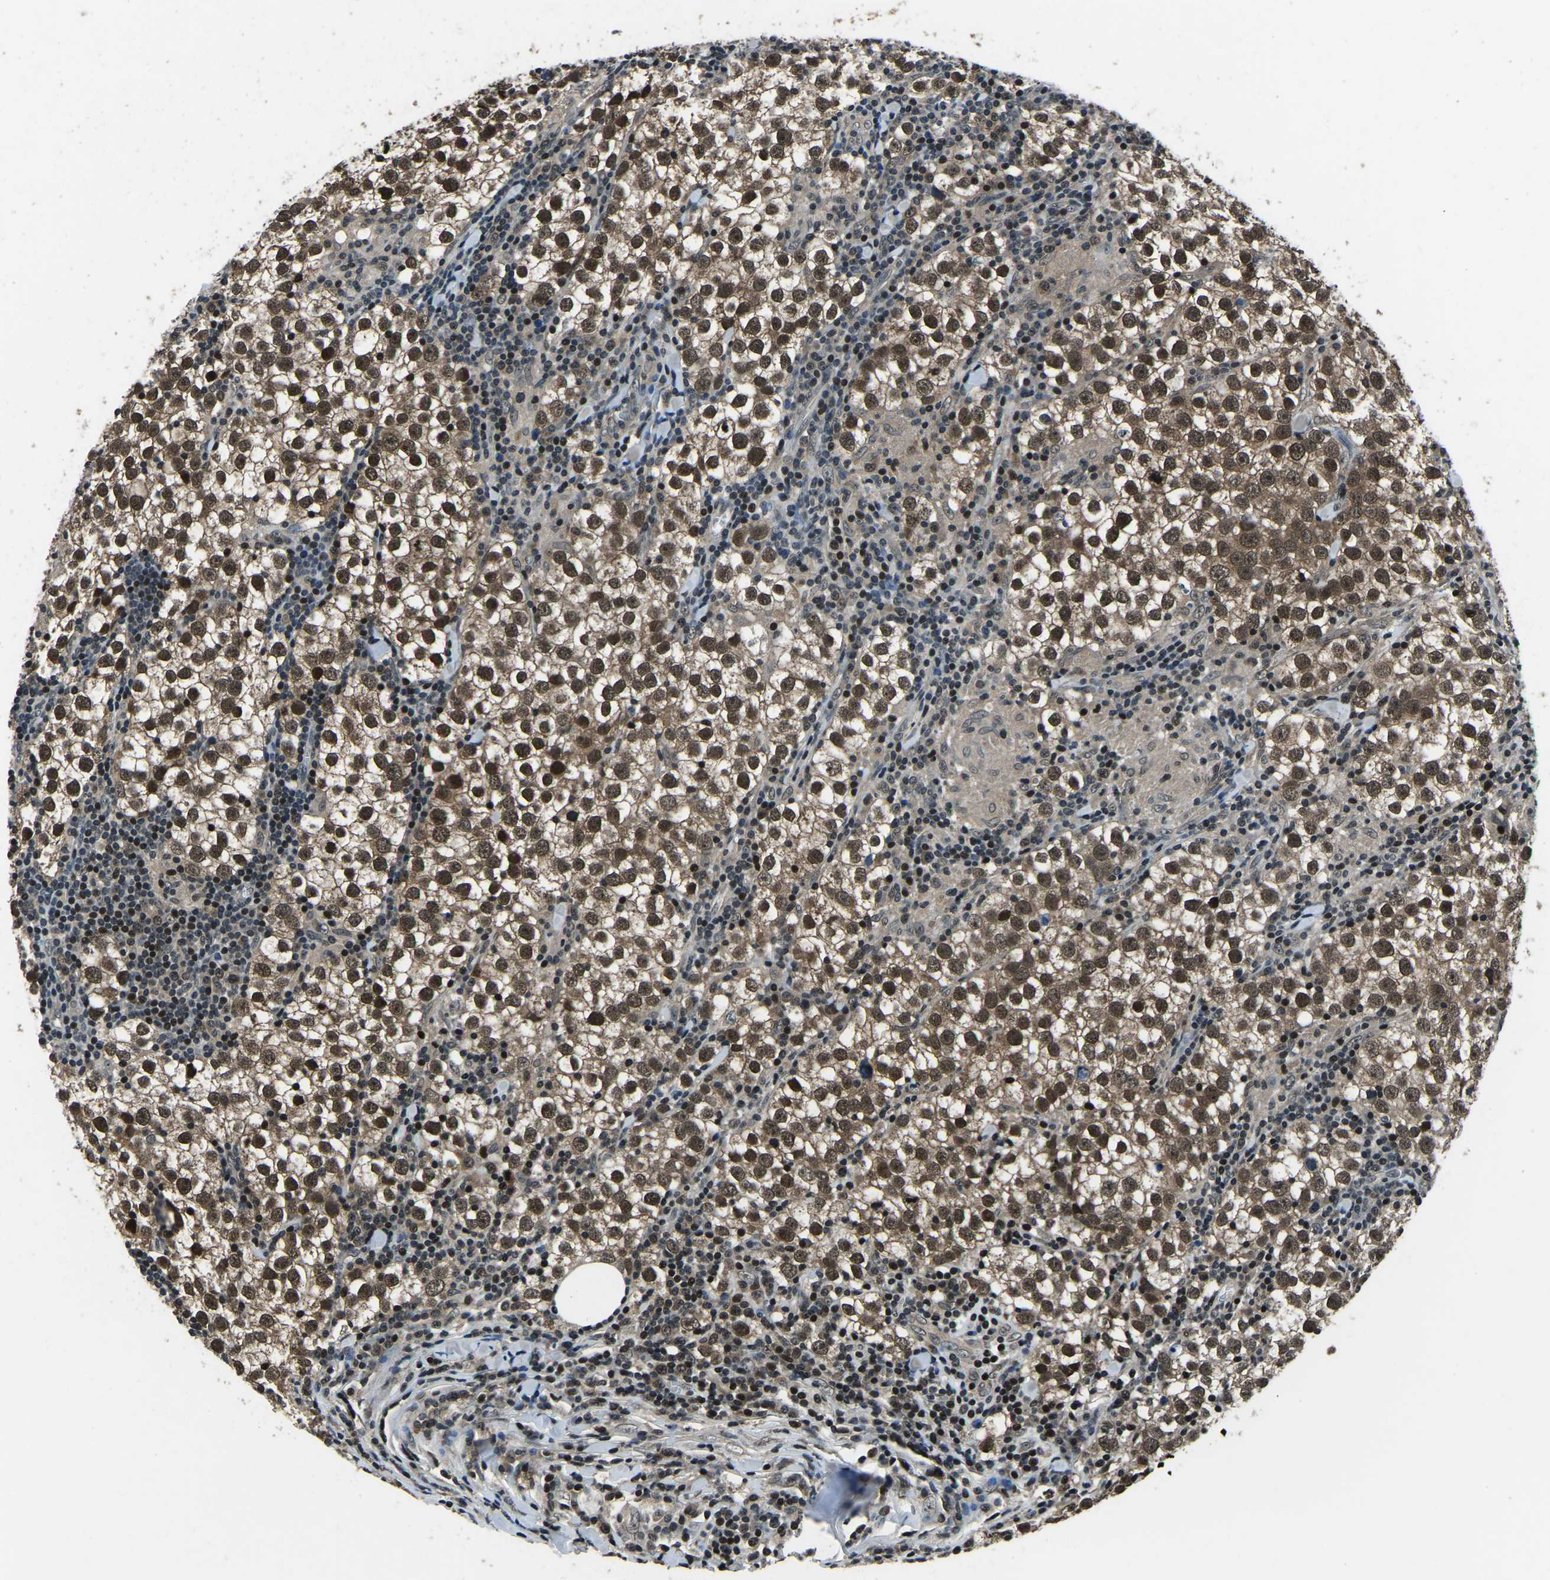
{"staining": {"intensity": "strong", "quantity": ">75%", "location": "cytoplasmic/membranous,nuclear"}, "tissue": "testis cancer", "cell_type": "Tumor cells", "image_type": "cancer", "snomed": [{"axis": "morphology", "description": "Seminoma, NOS"}, {"axis": "morphology", "description": "Carcinoma, Embryonal, NOS"}, {"axis": "topography", "description": "Testis"}], "caption": "Protein expression analysis of testis embryonal carcinoma exhibits strong cytoplasmic/membranous and nuclear positivity in approximately >75% of tumor cells.", "gene": "ANKIB1", "patient": {"sex": "male", "age": 36}}